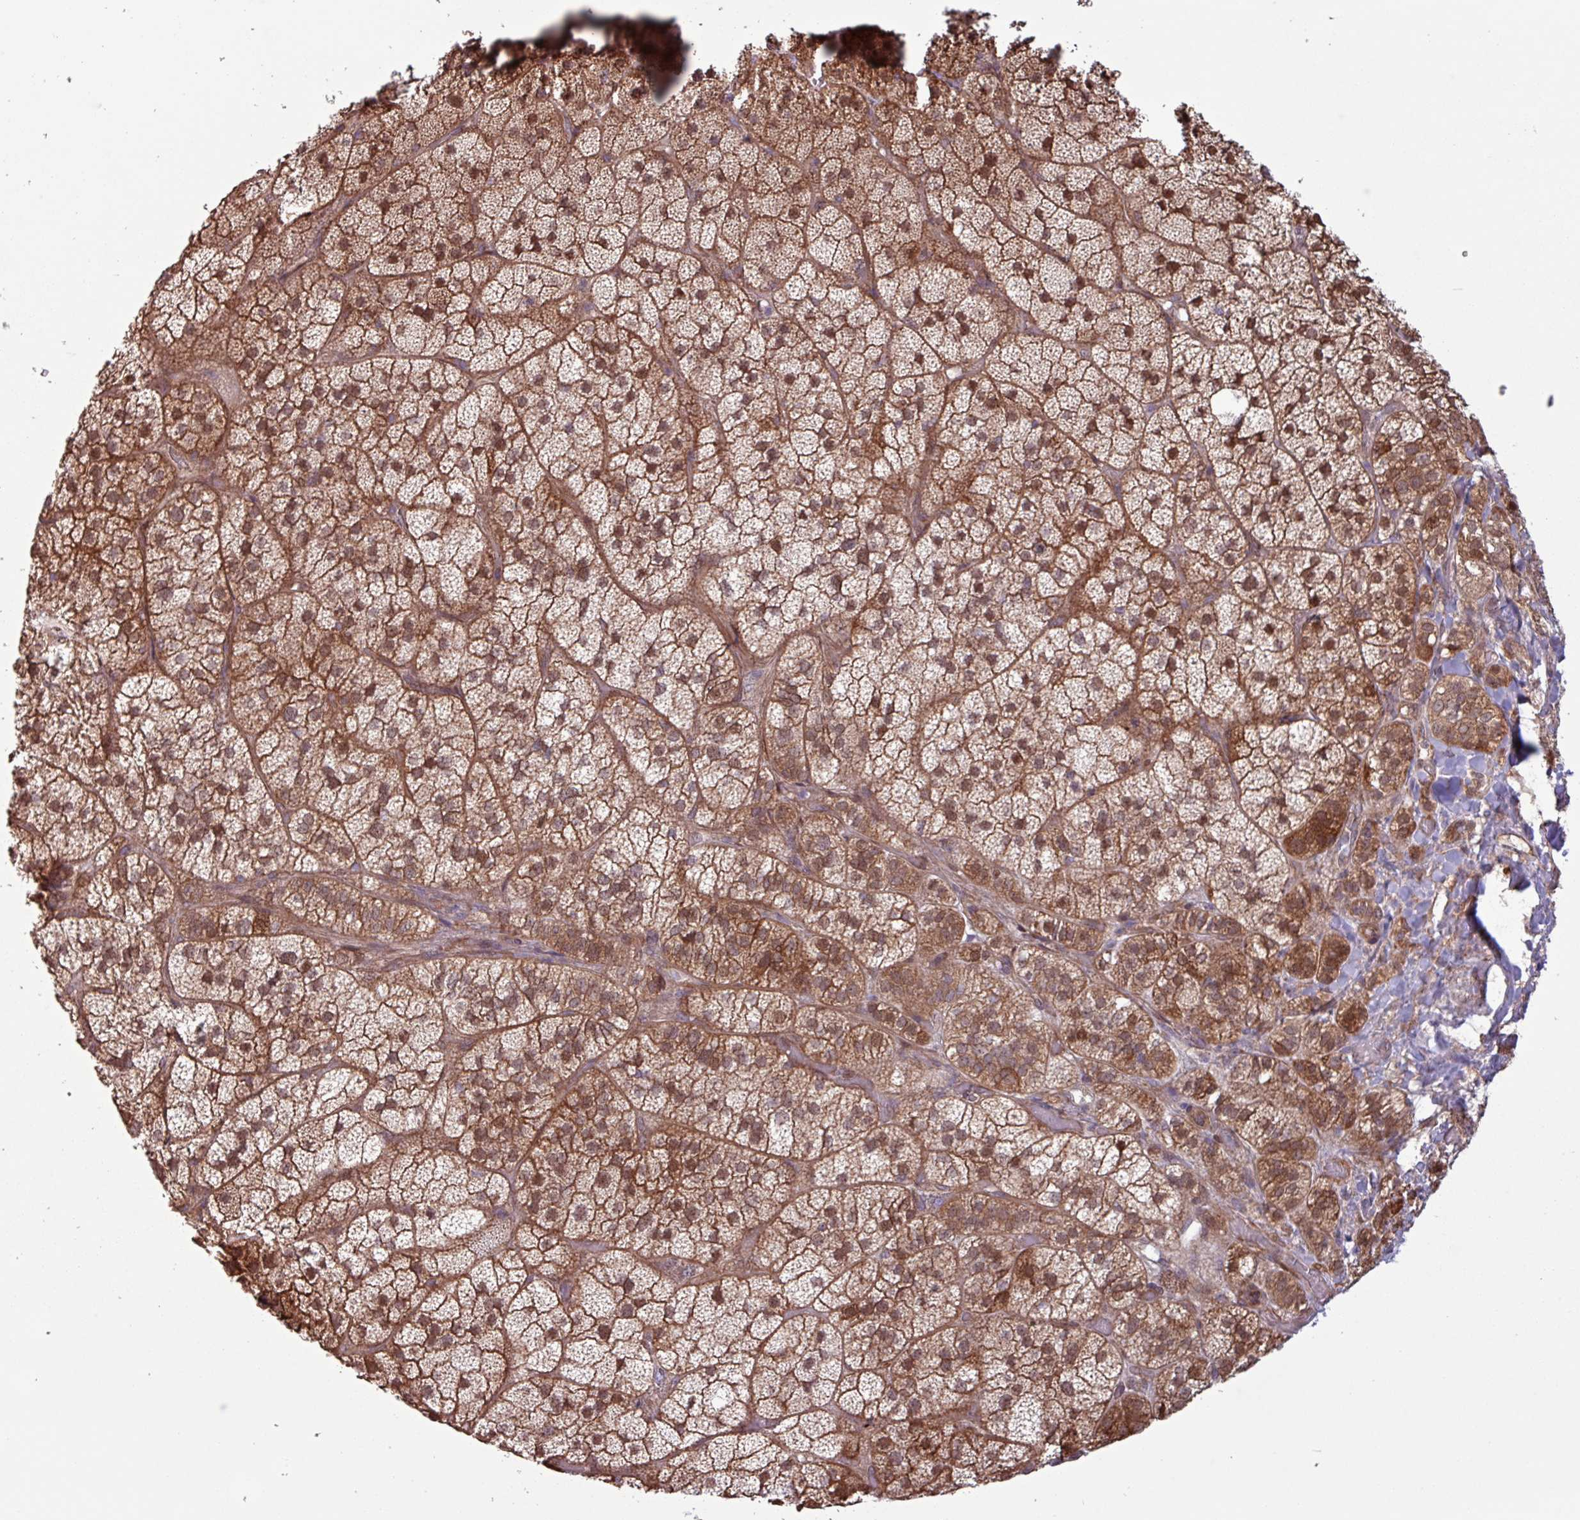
{"staining": {"intensity": "strong", "quantity": "25%-75%", "location": "cytoplasmic/membranous,nuclear"}, "tissue": "adrenal gland", "cell_type": "Glandular cells", "image_type": "normal", "snomed": [{"axis": "morphology", "description": "Normal tissue, NOS"}, {"axis": "topography", "description": "Adrenal gland"}], "caption": "Protein staining by IHC demonstrates strong cytoplasmic/membranous,nuclear positivity in approximately 25%-75% of glandular cells in benign adrenal gland. (Stains: DAB (3,3'-diaminobenzidine) in brown, nuclei in blue, Microscopy: brightfield microscopy at high magnification).", "gene": "PDPR", "patient": {"sex": "male", "age": 57}}